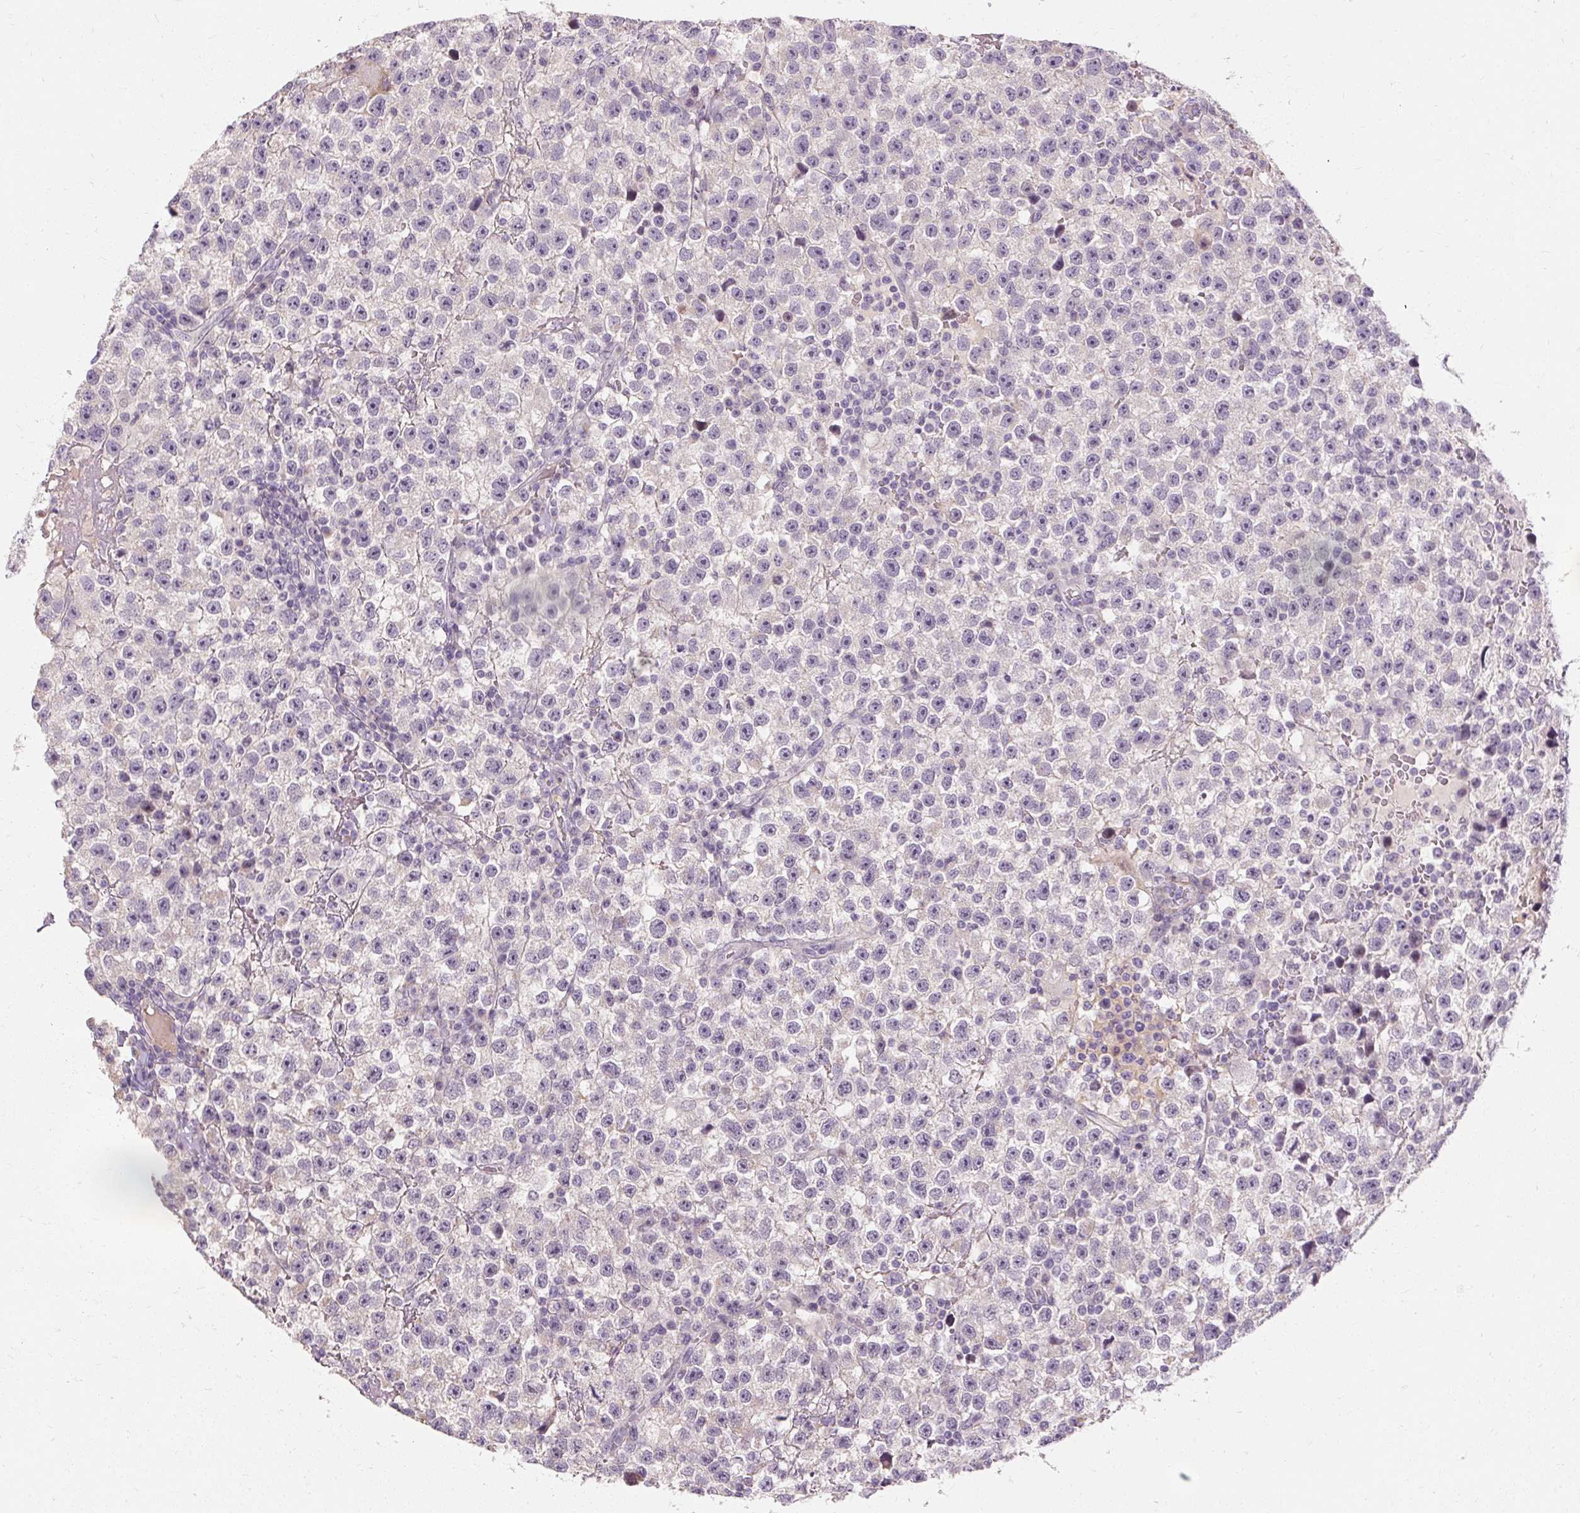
{"staining": {"intensity": "negative", "quantity": "none", "location": "none"}, "tissue": "testis cancer", "cell_type": "Tumor cells", "image_type": "cancer", "snomed": [{"axis": "morphology", "description": "Seminoma, NOS"}, {"axis": "topography", "description": "Testis"}], "caption": "This is an immunohistochemistry (IHC) micrograph of human testis cancer (seminoma). There is no expression in tumor cells.", "gene": "CAPN3", "patient": {"sex": "male", "age": 22}}